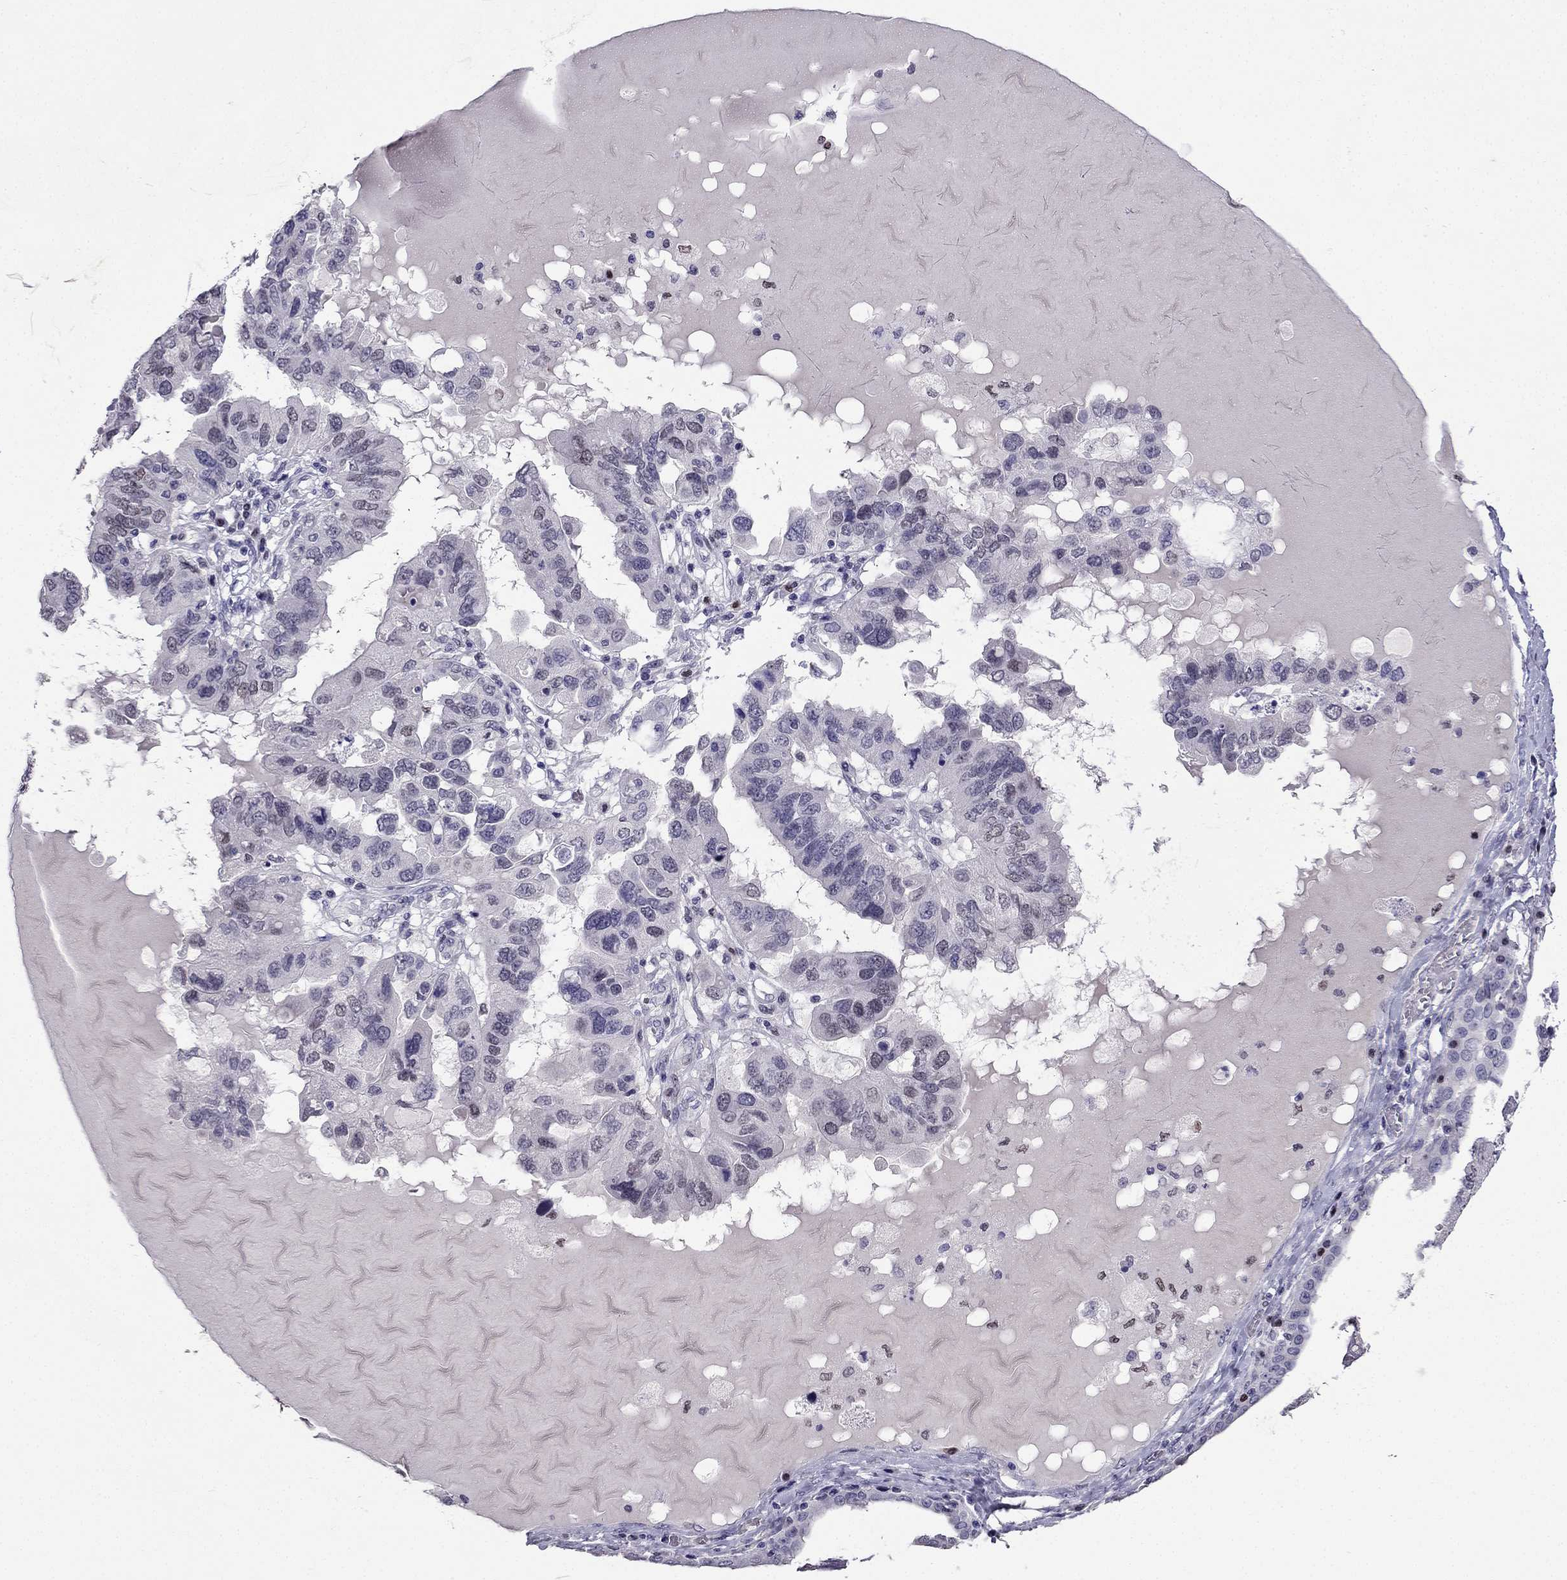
{"staining": {"intensity": "negative", "quantity": "none", "location": "none"}, "tissue": "ovarian cancer", "cell_type": "Tumor cells", "image_type": "cancer", "snomed": [{"axis": "morphology", "description": "Cystadenocarcinoma, serous, NOS"}, {"axis": "topography", "description": "Ovary"}], "caption": "High magnification brightfield microscopy of ovarian cancer (serous cystadenocarcinoma) stained with DAB (3,3'-diaminobenzidine) (brown) and counterstained with hematoxylin (blue): tumor cells show no significant expression.", "gene": "ARID3A", "patient": {"sex": "female", "age": 79}}